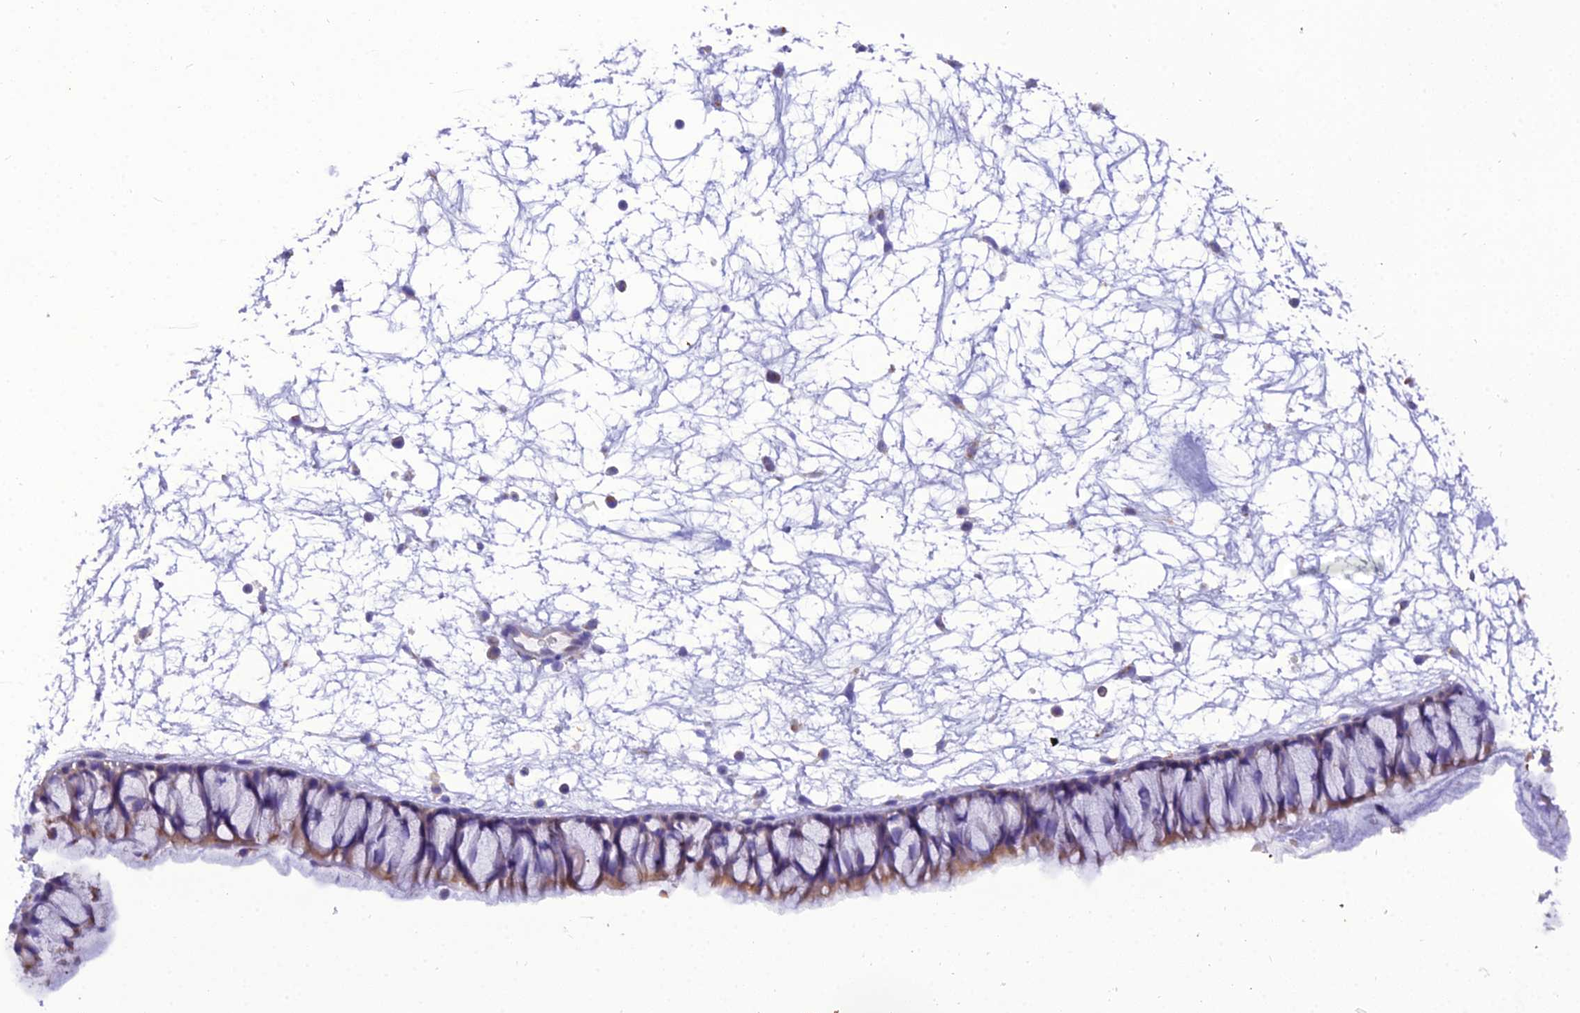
{"staining": {"intensity": "moderate", "quantity": "25%-75%", "location": "cytoplasmic/membranous"}, "tissue": "nasopharynx", "cell_type": "Respiratory epithelial cells", "image_type": "normal", "snomed": [{"axis": "morphology", "description": "Normal tissue, NOS"}, {"axis": "topography", "description": "Nasopharynx"}], "caption": "A micrograph of human nasopharynx stained for a protein exhibits moderate cytoplasmic/membranous brown staining in respiratory epithelial cells. (DAB = brown stain, brightfield microscopy at high magnification).", "gene": "GPD1", "patient": {"sex": "male", "age": 64}}